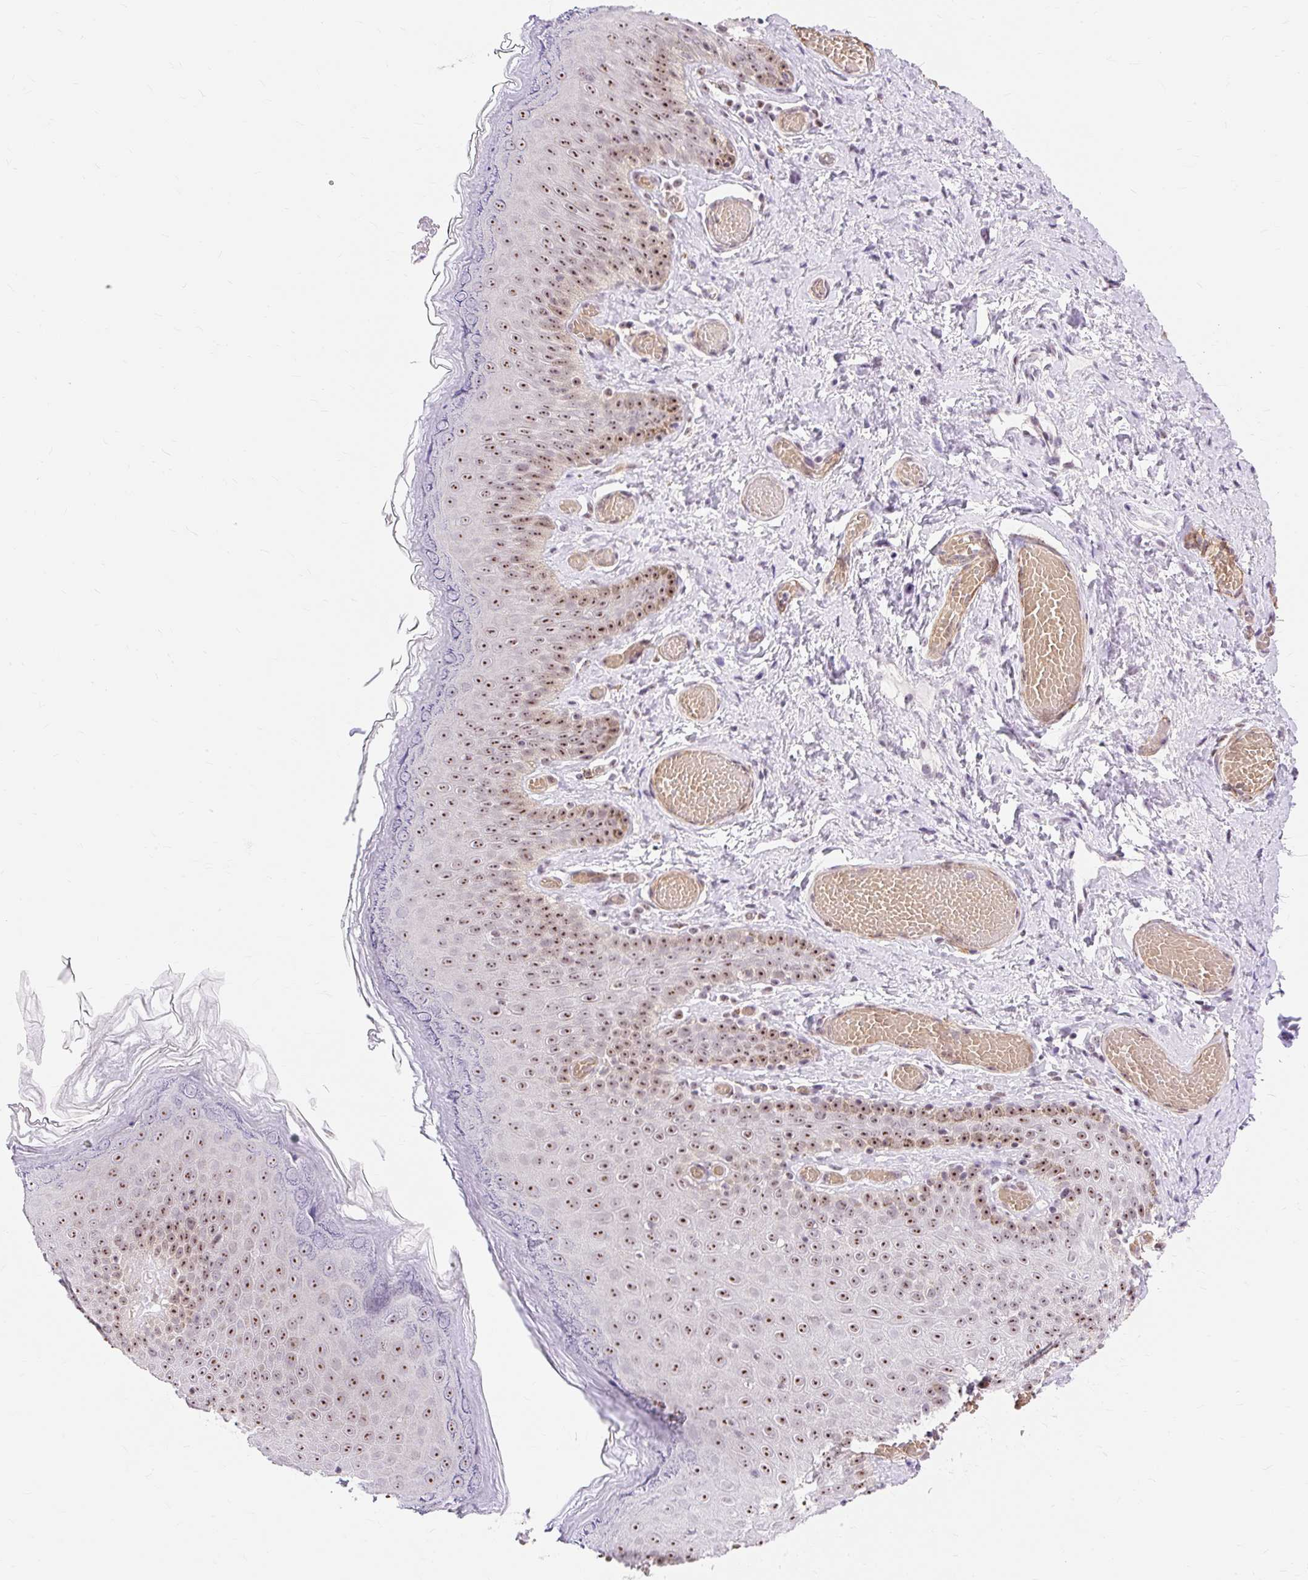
{"staining": {"intensity": "strong", "quantity": ">75%", "location": "nuclear"}, "tissue": "skin", "cell_type": "Epidermal cells", "image_type": "normal", "snomed": [{"axis": "morphology", "description": "Normal tissue, NOS"}, {"axis": "topography", "description": "Anal"}], "caption": "An image of skin stained for a protein demonstrates strong nuclear brown staining in epidermal cells. (DAB IHC with brightfield microscopy, high magnification).", "gene": "OBP2A", "patient": {"sex": "female", "age": 40}}